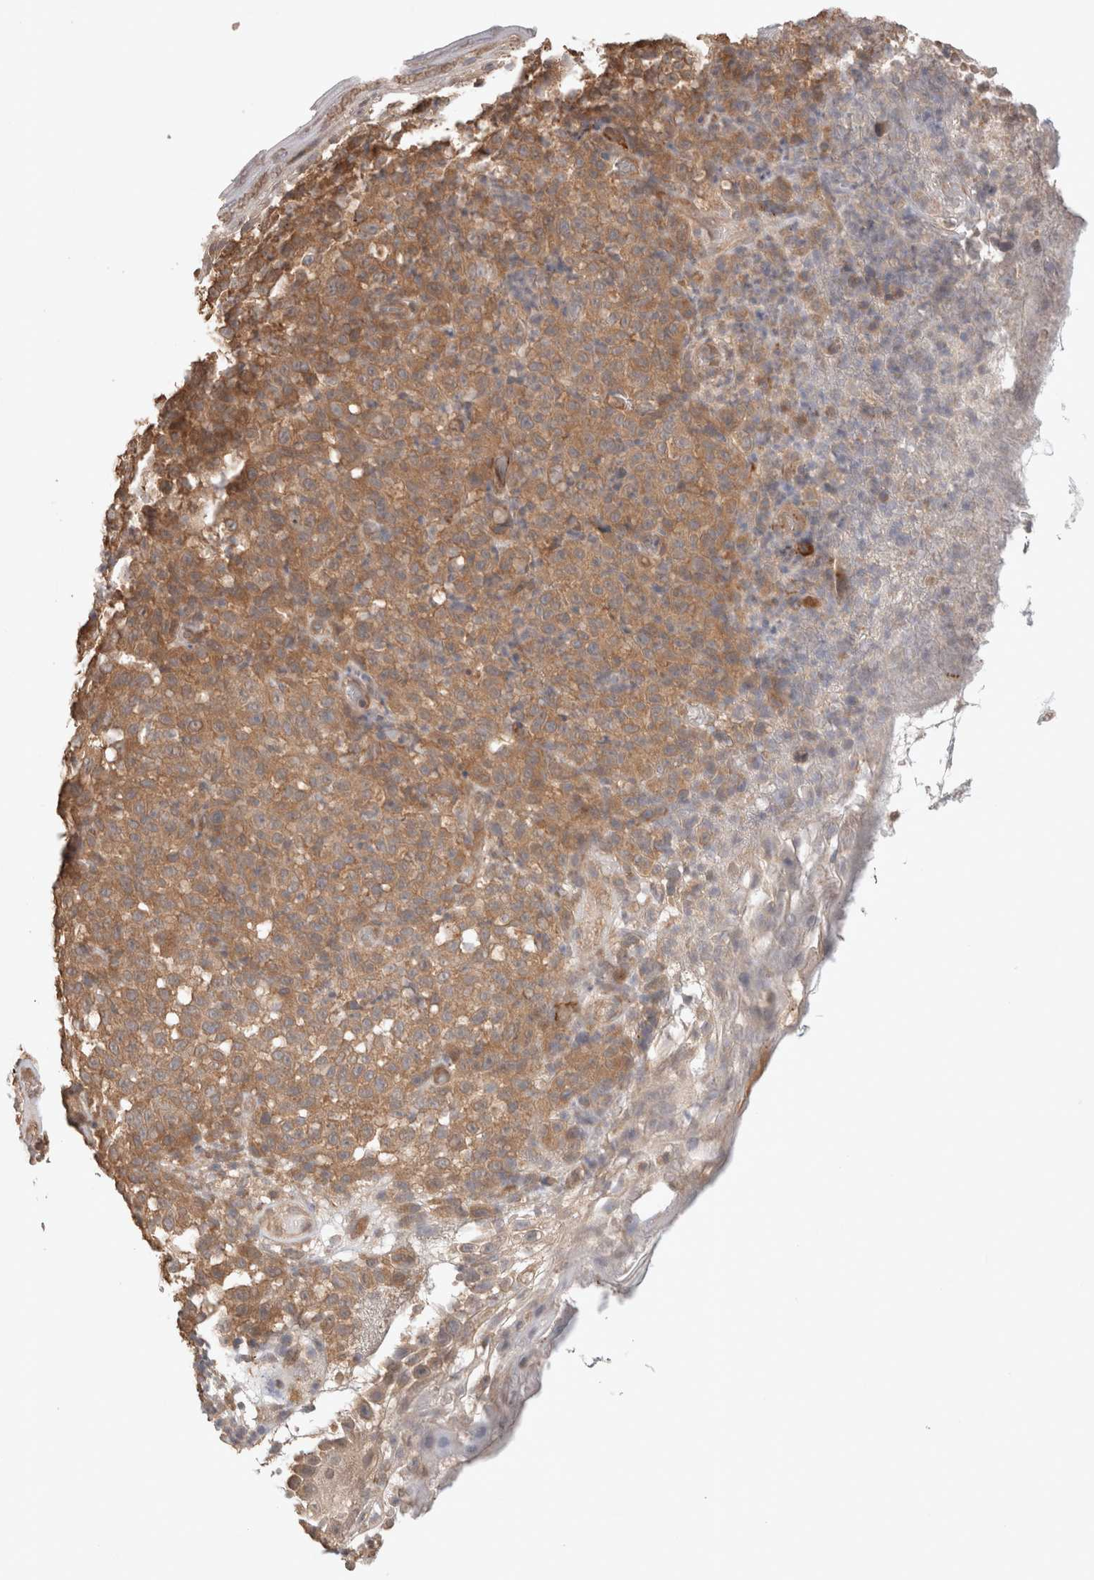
{"staining": {"intensity": "moderate", "quantity": "<25%", "location": "cytoplasmic/membranous"}, "tissue": "melanoma", "cell_type": "Tumor cells", "image_type": "cancer", "snomed": [{"axis": "morphology", "description": "Malignant melanoma, NOS"}, {"axis": "topography", "description": "Skin"}], "caption": "An IHC photomicrograph of neoplastic tissue is shown. Protein staining in brown shows moderate cytoplasmic/membranous positivity in malignant melanoma within tumor cells.", "gene": "HROB", "patient": {"sex": "female", "age": 82}}